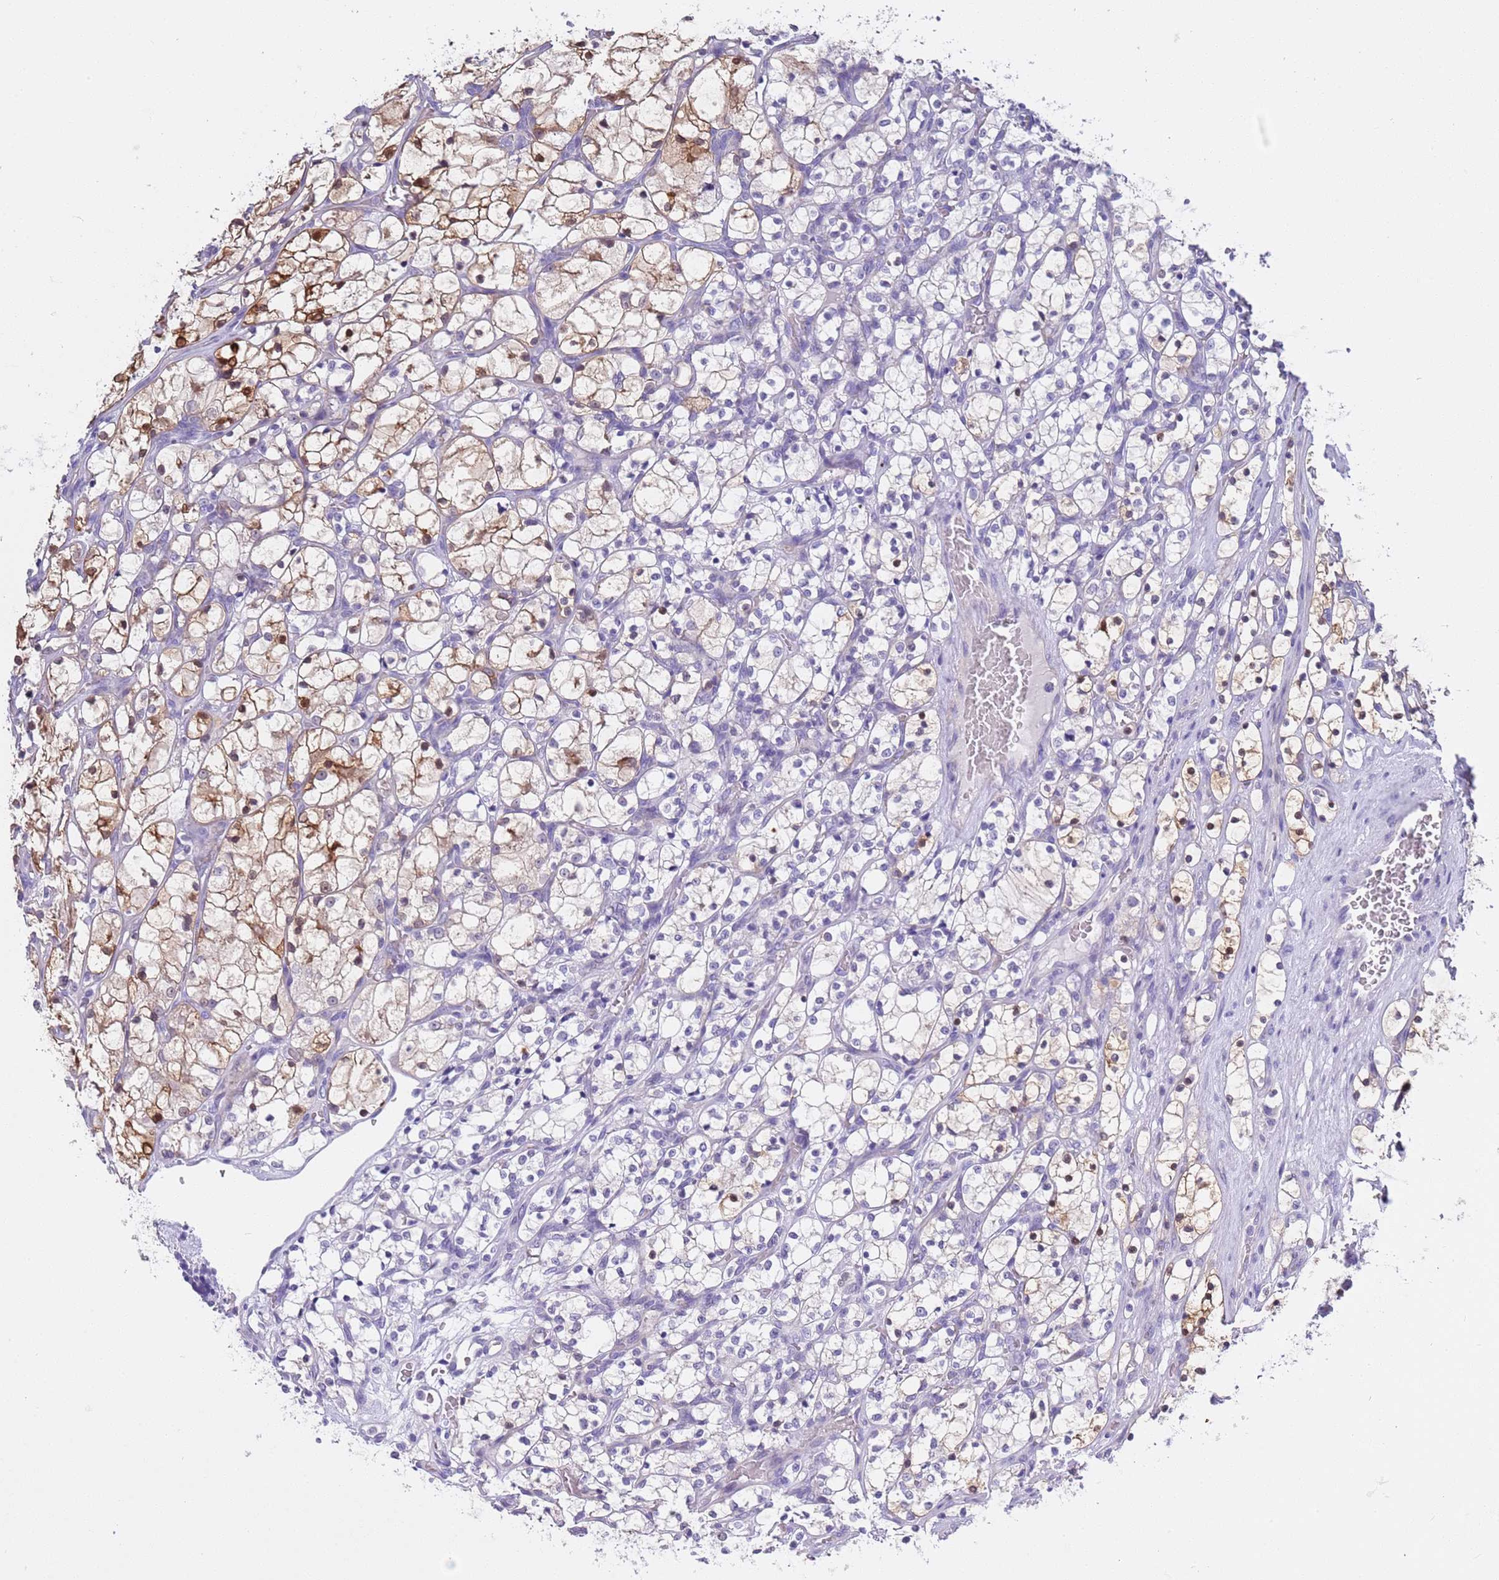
{"staining": {"intensity": "moderate", "quantity": "<25%", "location": "cytoplasmic/membranous,nuclear"}, "tissue": "renal cancer", "cell_type": "Tumor cells", "image_type": "cancer", "snomed": [{"axis": "morphology", "description": "Adenocarcinoma, NOS"}, {"axis": "topography", "description": "Kidney"}], "caption": "Immunohistochemistry (IHC) of adenocarcinoma (renal) exhibits low levels of moderate cytoplasmic/membranous and nuclear expression in about <25% of tumor cells. The staining is performed using DAB brown chromogen to label protein expression. The nuclei are counter-stained blue using hematoxylin.", "gene": "BRMS1L", "patient": {"sex": "female", "age": 69}}